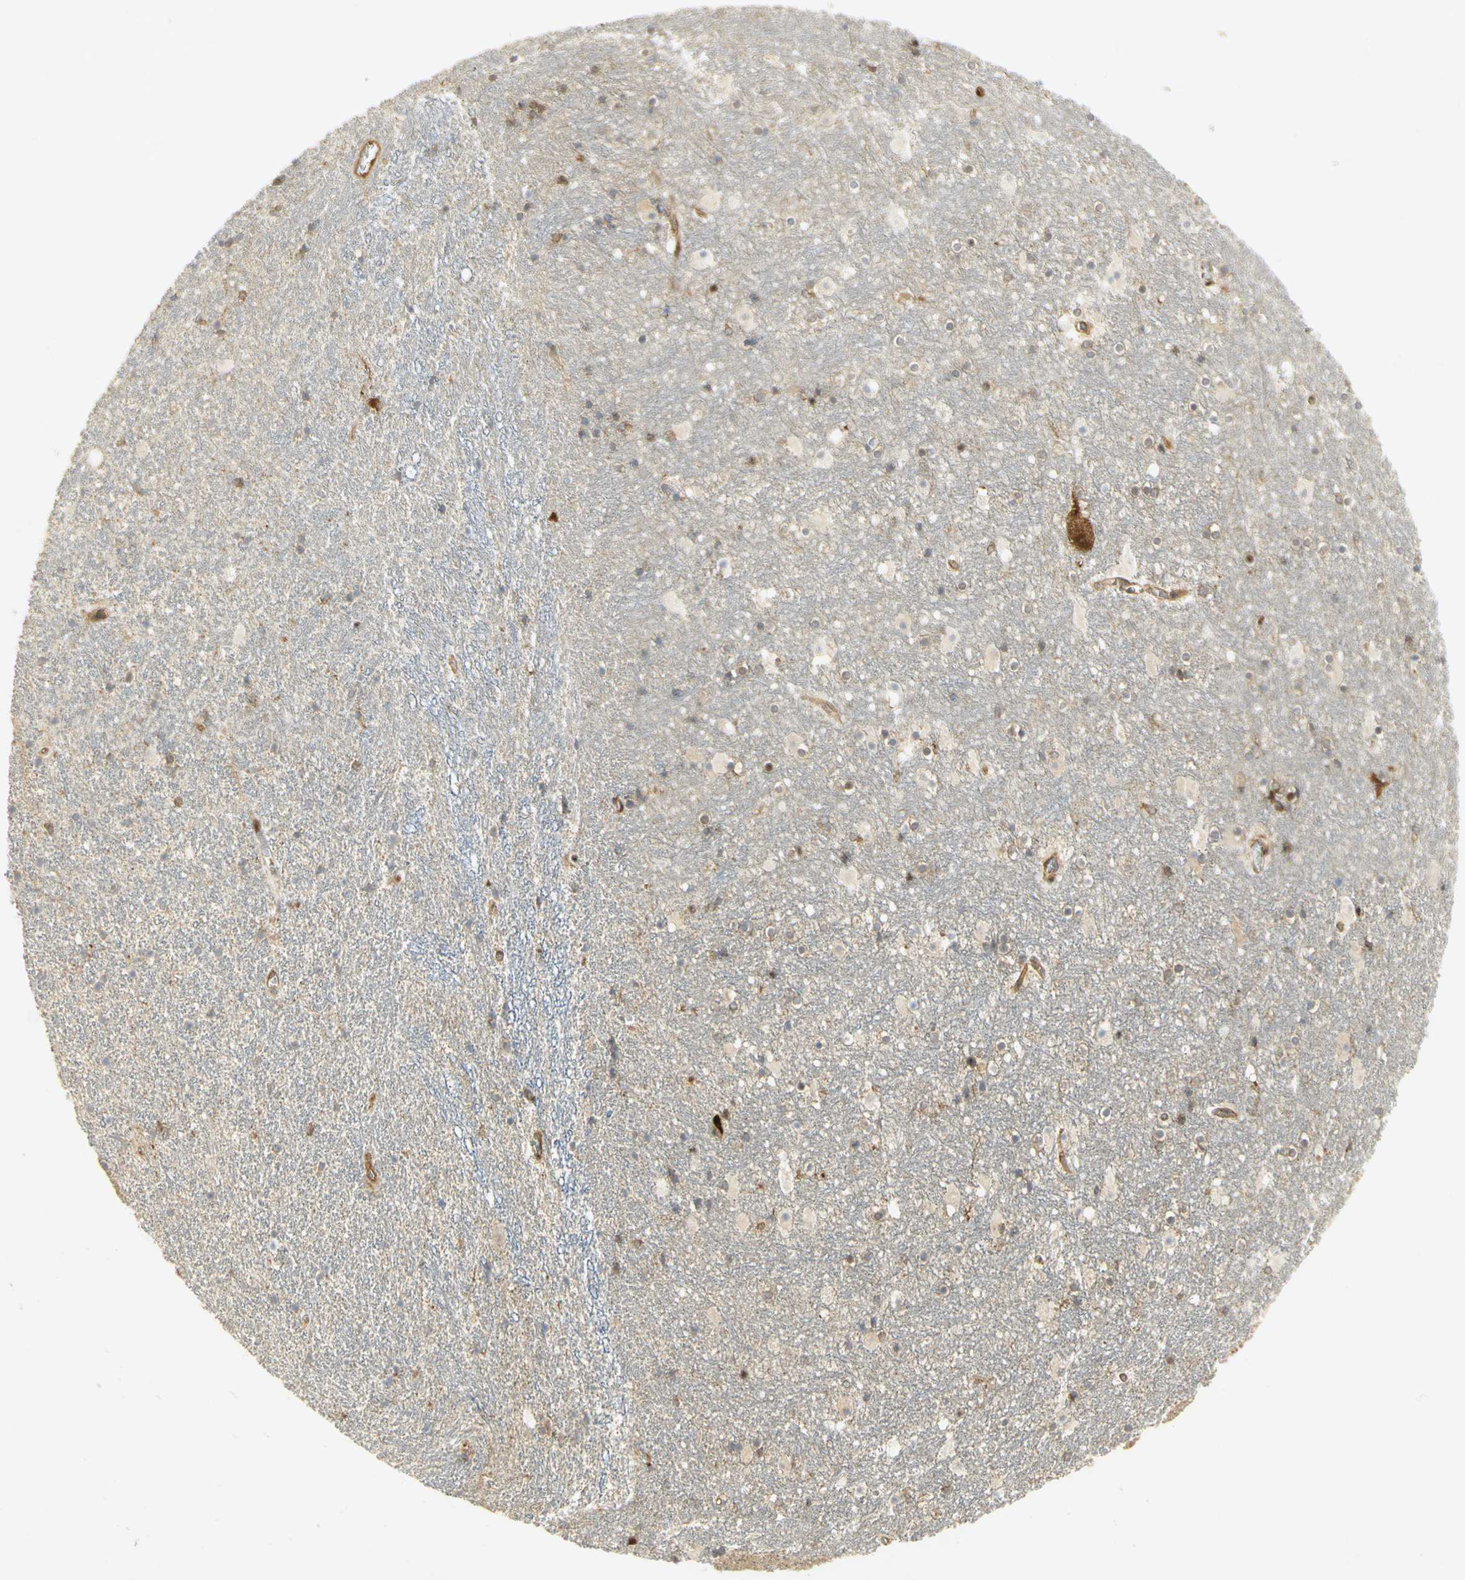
{"staining": {"intensity": "moderate", "quantity": "25%-75%", "location": "cytoplasmic/membranous,nuclear"}, "tissue": "hippocampus", "cell_type": "Glial cells", "image_type": "normal", "snomed": [{"axis": "morphology", "description": "Normal tissue, NOS"}, {"axis": "topography", "description": "Hippocampus"}], "caption": "A medium amount of moderate cytoplasmic/membranous,nuclear positivity is seen in about 25%-75% of glial cells in unremarkable hippocampus. (IHC, brightfield microscopy, high magnification).", "gene": "EEA1", "patient": {"sex": "male", "age": 45}}